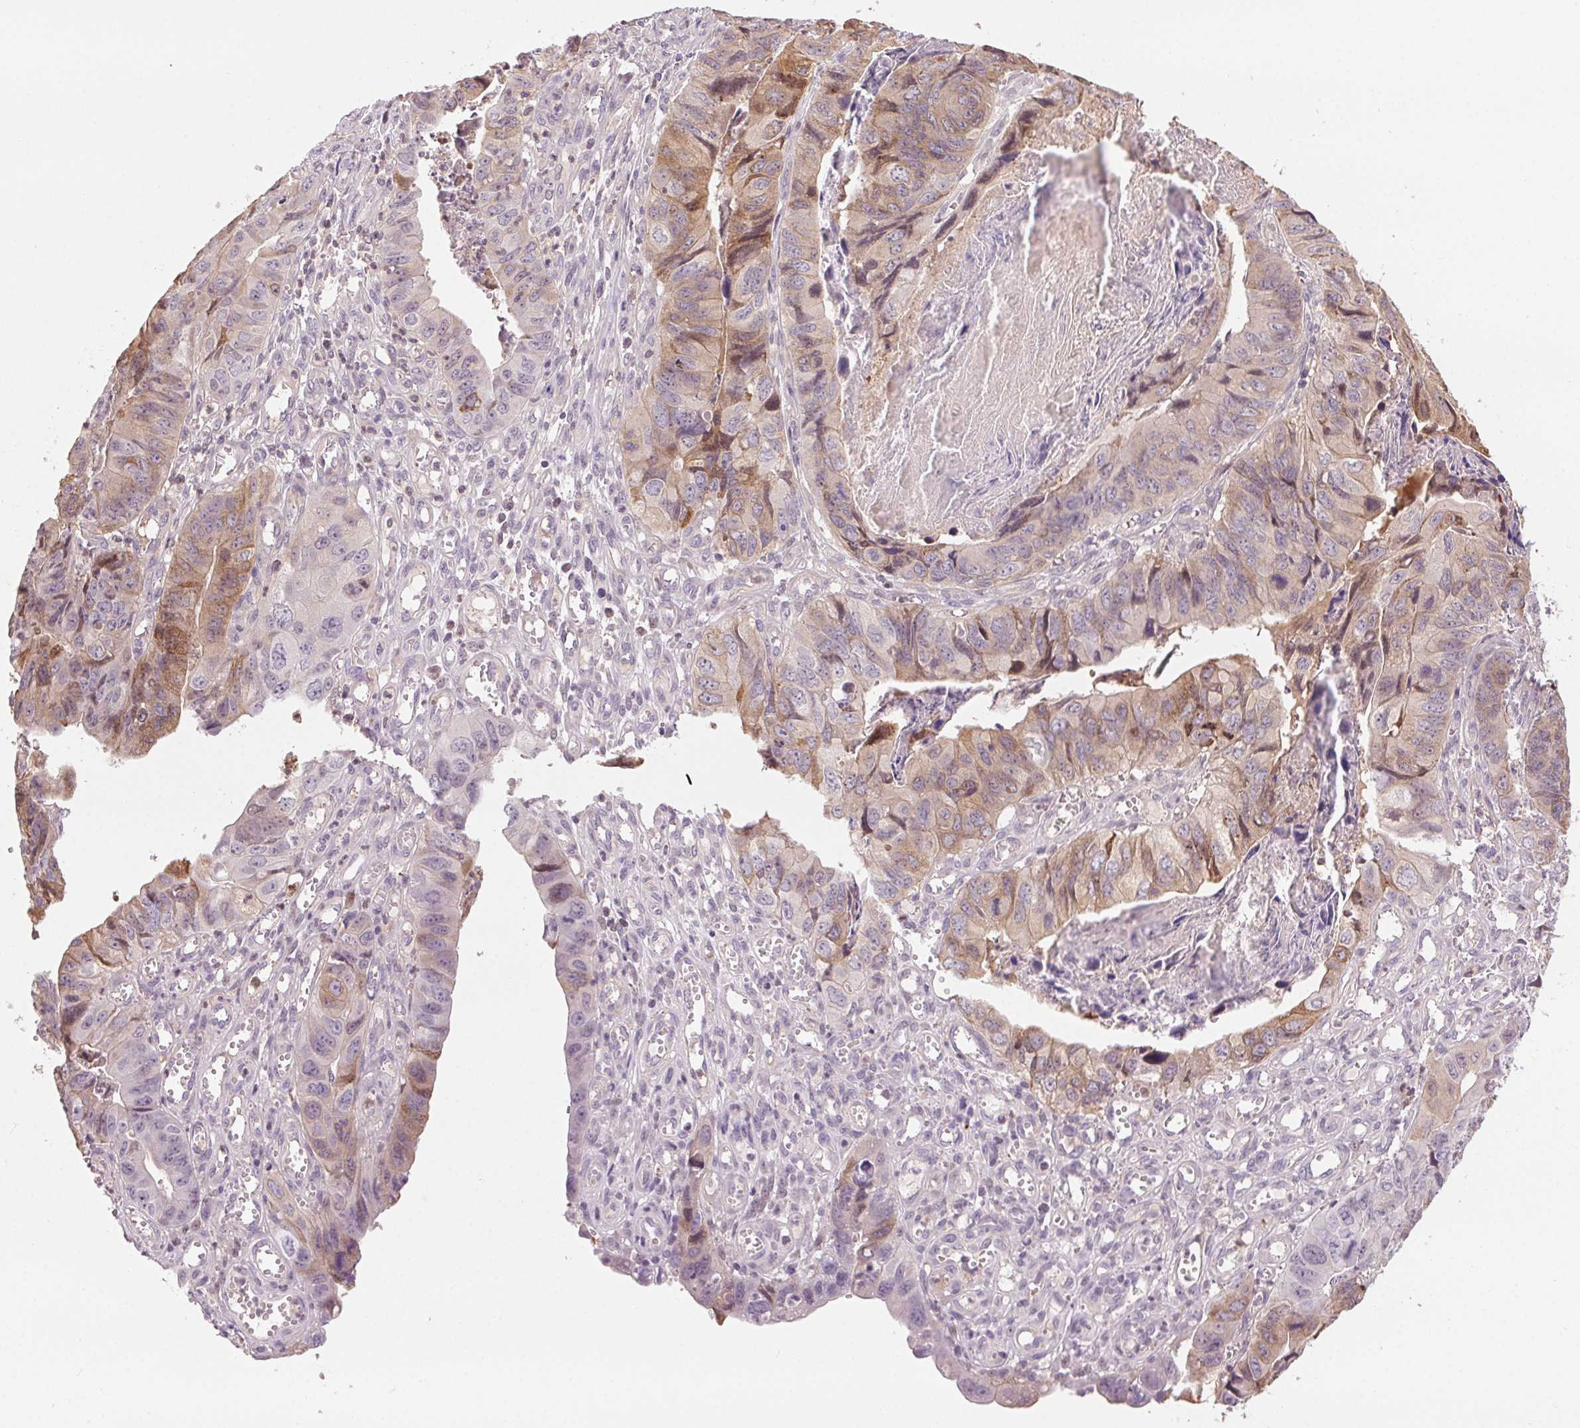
{"staining": {"intensity": "moderate", "quantity": "<25%", "location": "cytoplasmic/membranous"}, "tissue": "stomach cancer", "cell_type": "Tumor cells", "image_type": "cancer", "snomed": [{"axis": "morphology", "description": "Adenocarcinoma, NOS"}, {"axis": "topography", "description": "Stomach, lower"}], "caption": "This is a micrograph of immunohistochemistry (IHC) staining of stomach cancer (adenocarcinoma), which shows moderate expression in the cytoplasmic/membranous of tumor cells.", "gene": "HHLA2", "patient": {"sex": "male", "age": 77}}